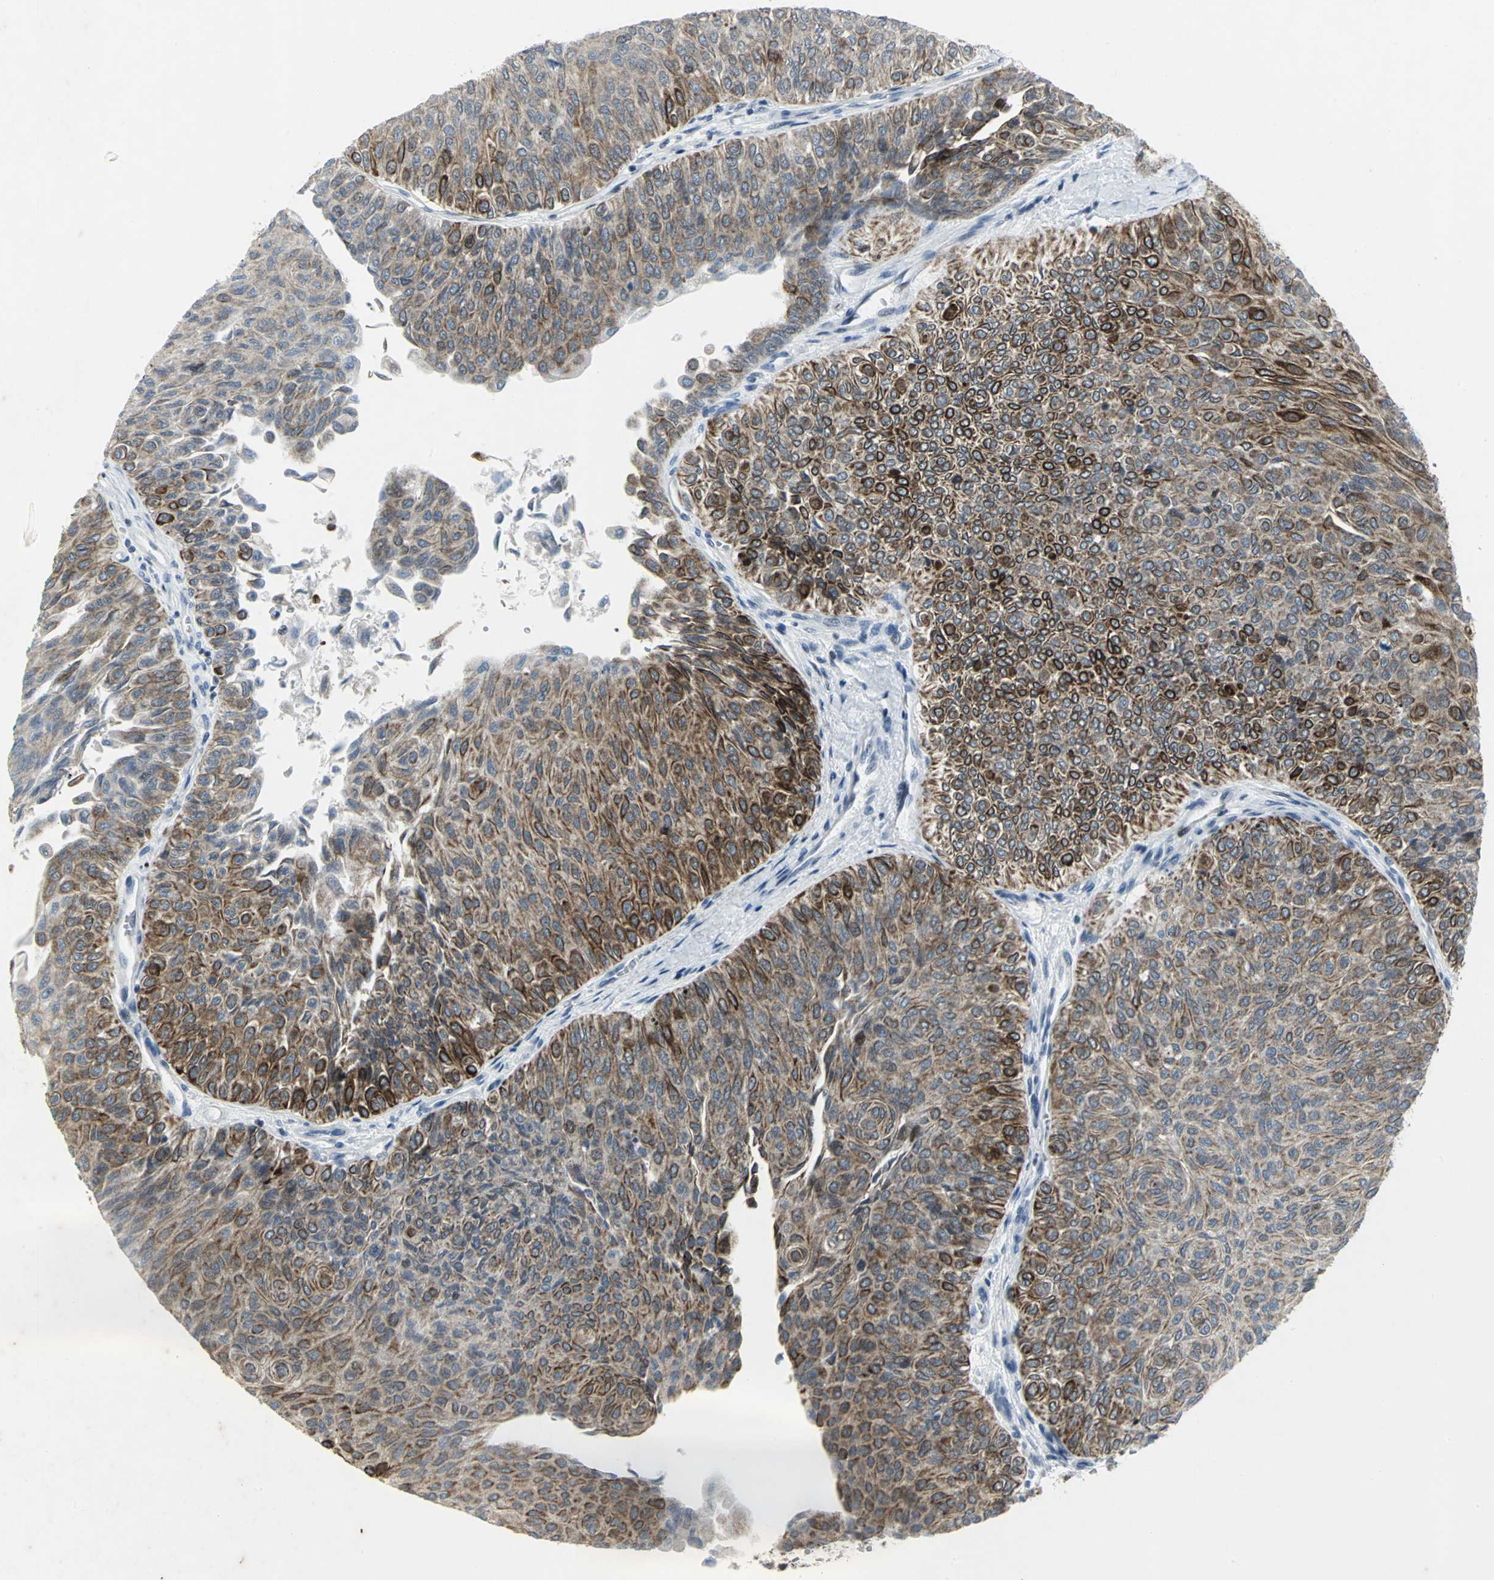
{"staining": {"intensity": "strong", "quantity": ">75%", "location": "cytoplasmic/membranous"}, "tissue": "urothelial cancer", "cell_type": "Tumor cells", "image_type": "cancer", "snomed": [{"axis": "morphology", "description": "Urothelial carcinoma, Low grade"}, {"axis": "topography", "description": "Urinary bladder"}], "caption": "Urothelial carcinoma (low-grade) tissue shows strong cytoplasmic/membranous staining in about >75% of tumor cells", "gene": "RPA1", "patient": {"sex": "male", "age": 78}}